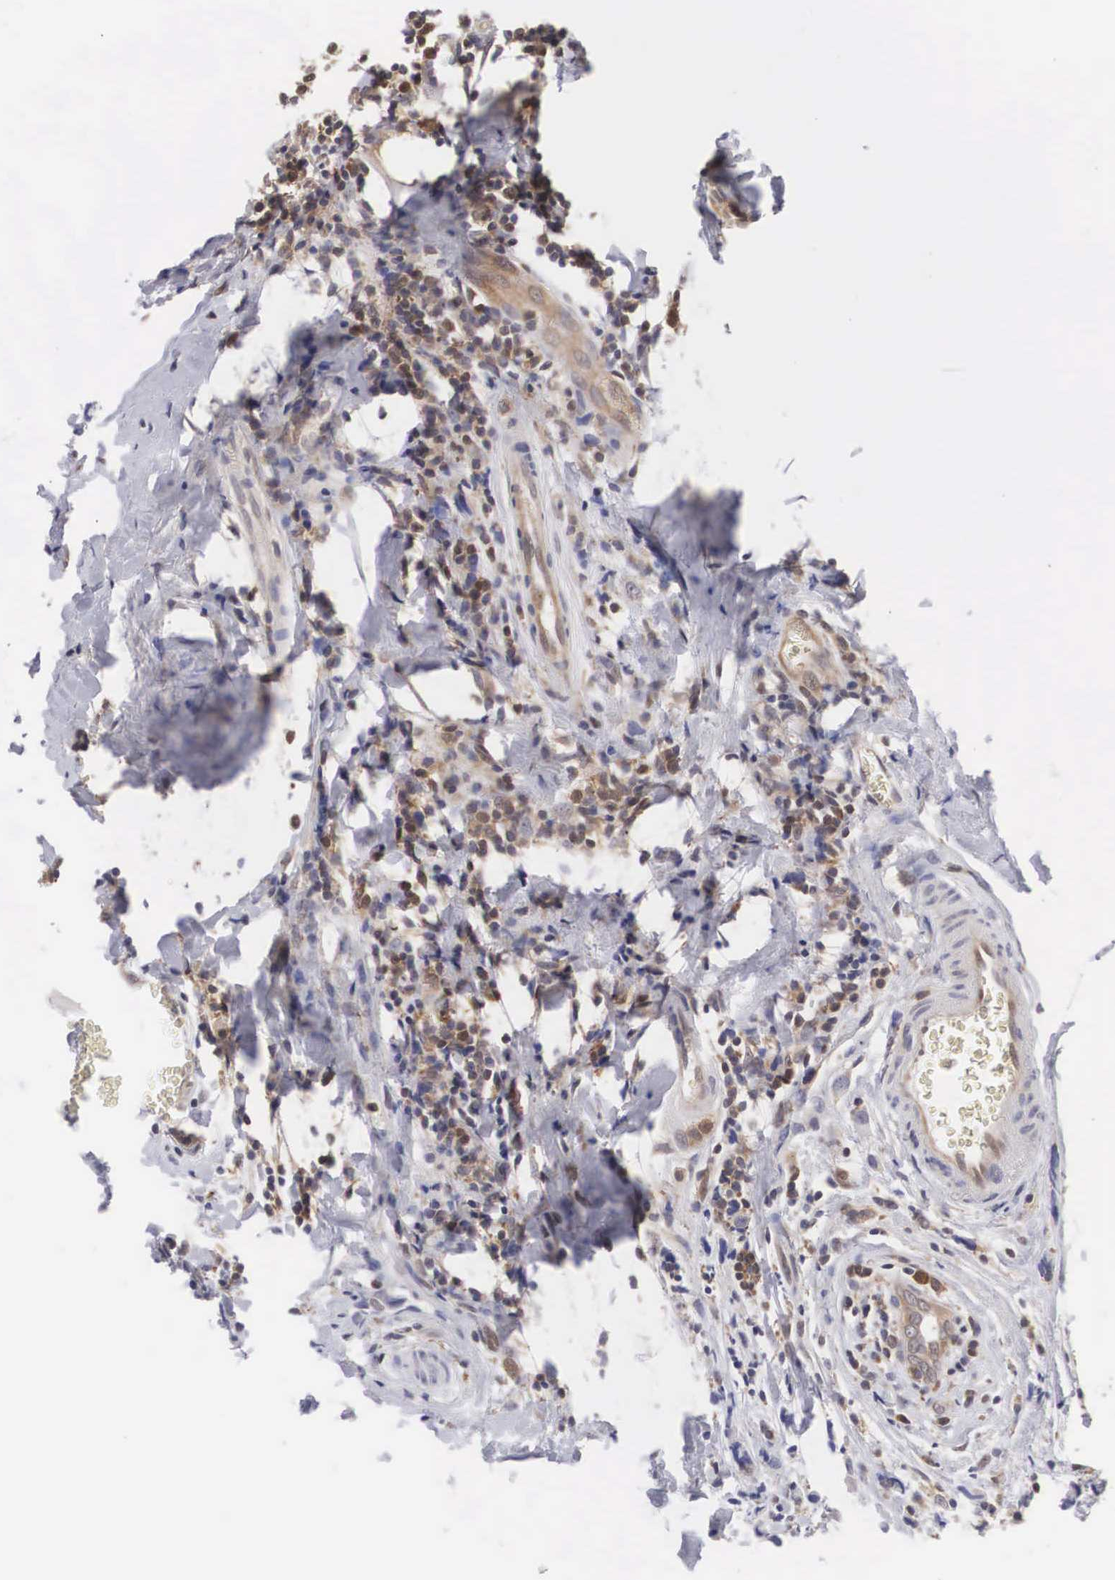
{"staining": {"intensity": "weak", "quantity": ">75%", "location": "cytoplasmic/membranous"}, "tissue": "breast cancer", "cell_type": "Tumor cells", "image_type": "cancer", "snomed": [{"axis": "morphology", "description": "Lobular carcinoma"}, {"axis": "topography", "description": "Breast"}], "caption": "A photomicrograph showing weak cytoplasmic/membranous staining in approximately >75% of tumor cells in breast lobular carcinoma, as visualized by brown immunohistochemical staining.", "gene": "ADSL", "patient": {"sex": "female", "age": 57}}